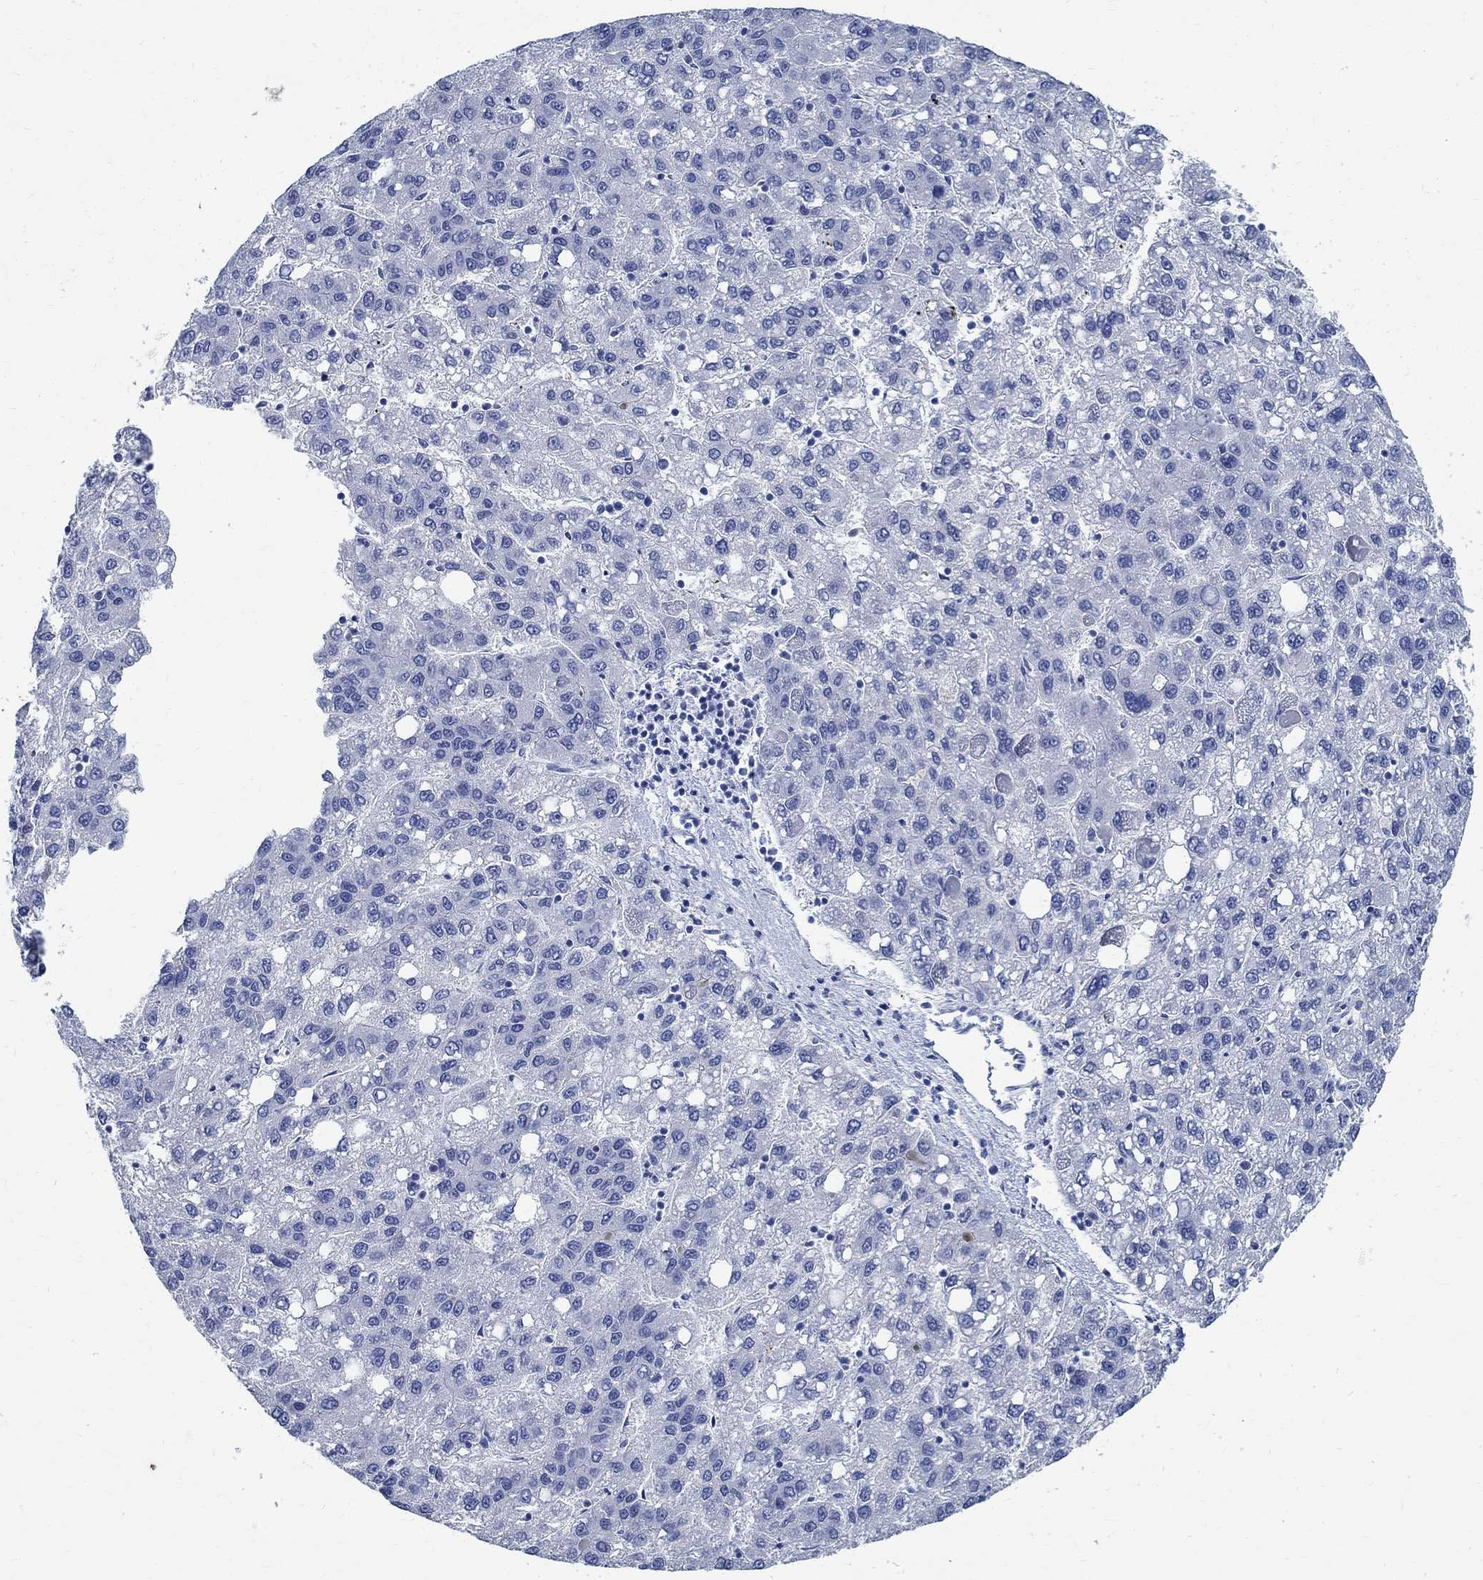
{"staining": {"intensity": "negative", "quantity": "none", "location": "none"}, "tissue": "liver cancer", "cell_type": "Tumor cells", "image_type": "cancer", "snomed": [{"axis": "morphology", "description": "Carcinoma, Hepatocellular, NOS"}, {"axis": "topography", "description": "Liver"}], "caption": "Tumor cells are negative for protein expression in human liver hepatocellular carcinoma.", "gene": "TMEM221", "patient": {"sex": "female", "age": 82}}